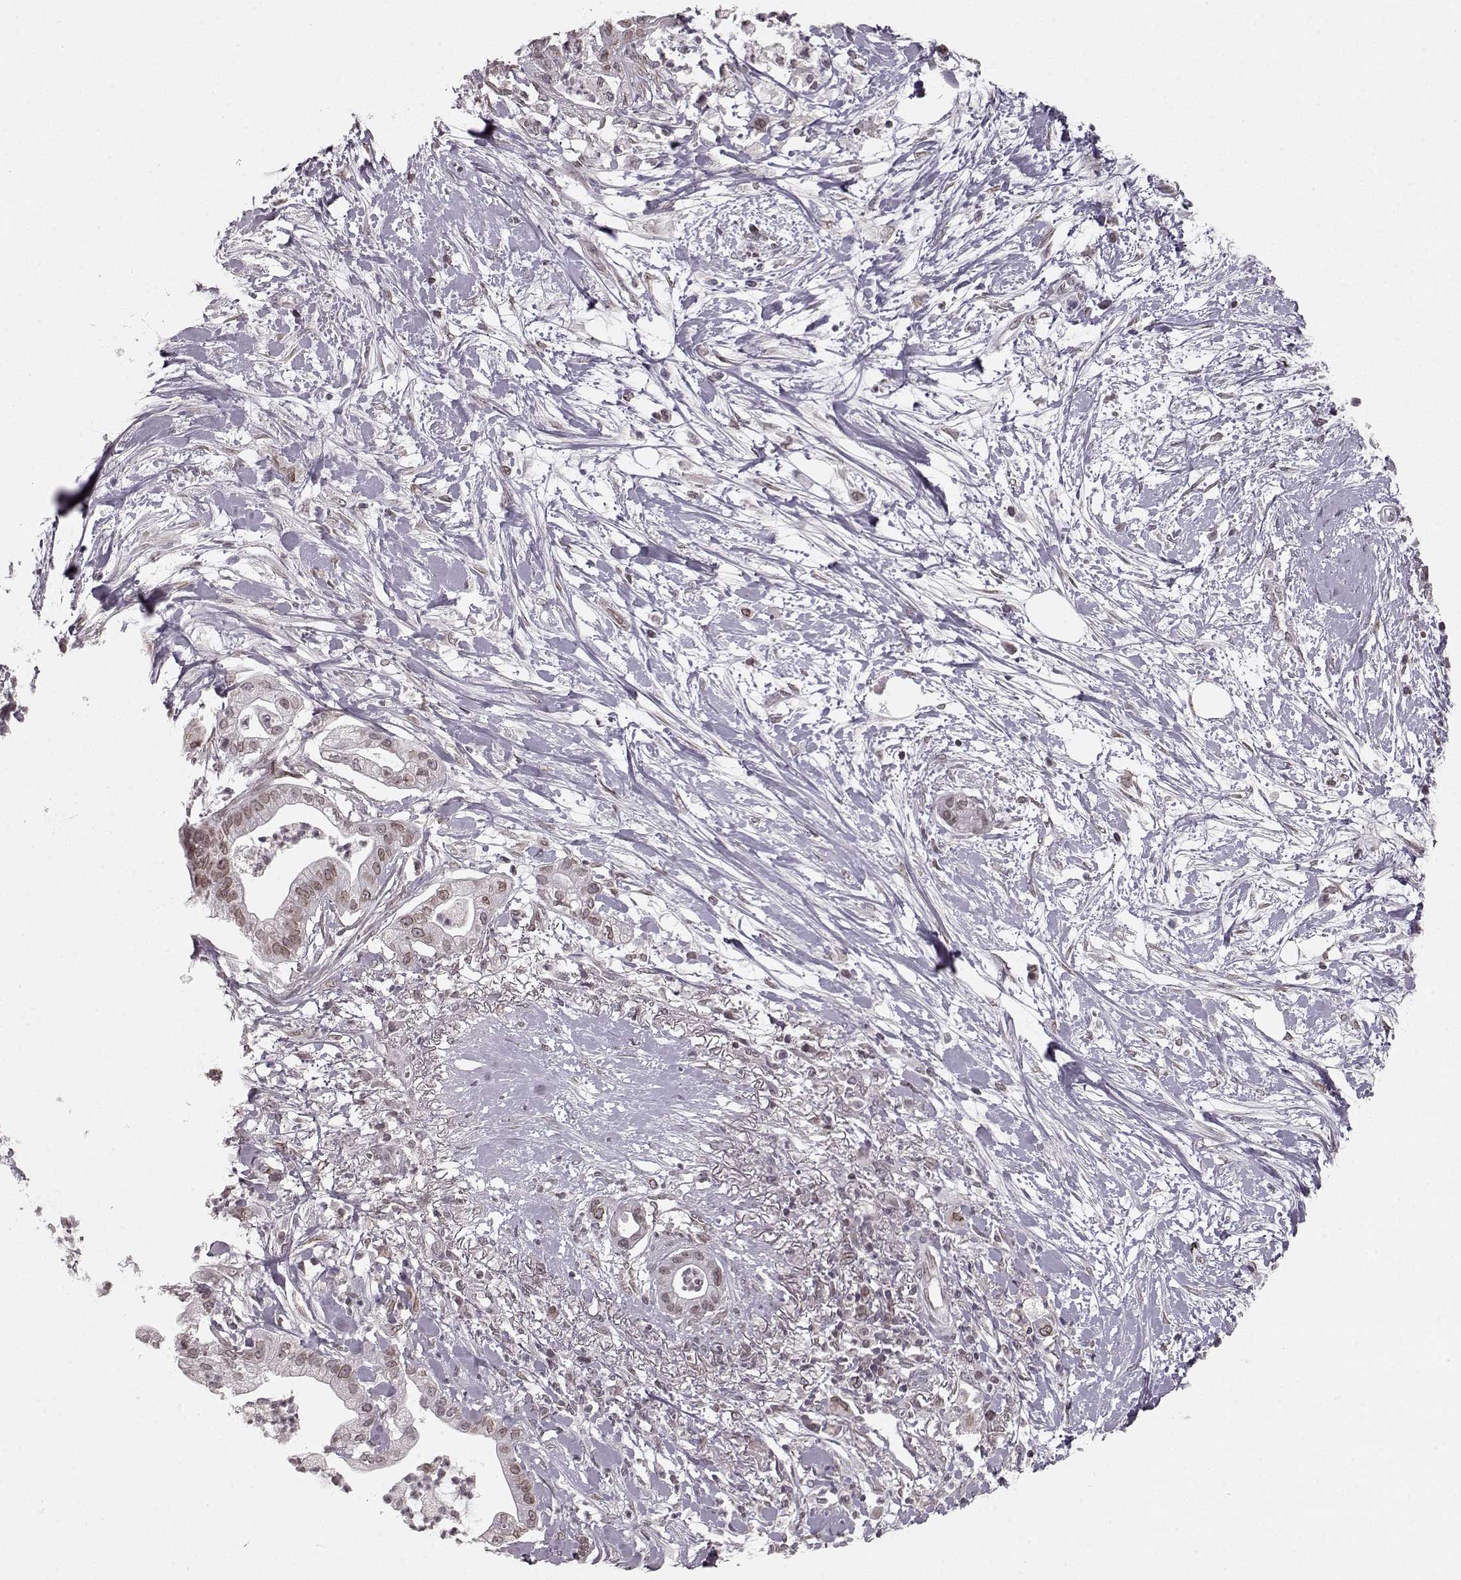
{"staining": {"intensity": "weak", "quantity": ">75%", "location": "cytoplasmic/membranous,nuclear"}, "tissue": "pancreatic cancer", "cell_type": "Tumor cells", "image_type": "cancer", "snomed": [{"axis": "morphology", "description": "Normal tissue, NOS"}, {"axis": "morphology", "description": "Adenocarcinoma, NOS"}, {"axis": "topography", "description": "Lymph node"}, {"axis": "topography", "description": "Pancreas"}], "caption": "This photomicrograph exhibits pancreatic cancer (adenocarcinoma) stained with IHC to label a protein in brown. The cytoplasmic/membranous and nuclear of tumor cells show weak positivity for the protein. Nuclei are counter-stained blue.", "gene": "DCAF12", "patient": {"sex": "female", "age": 58}}